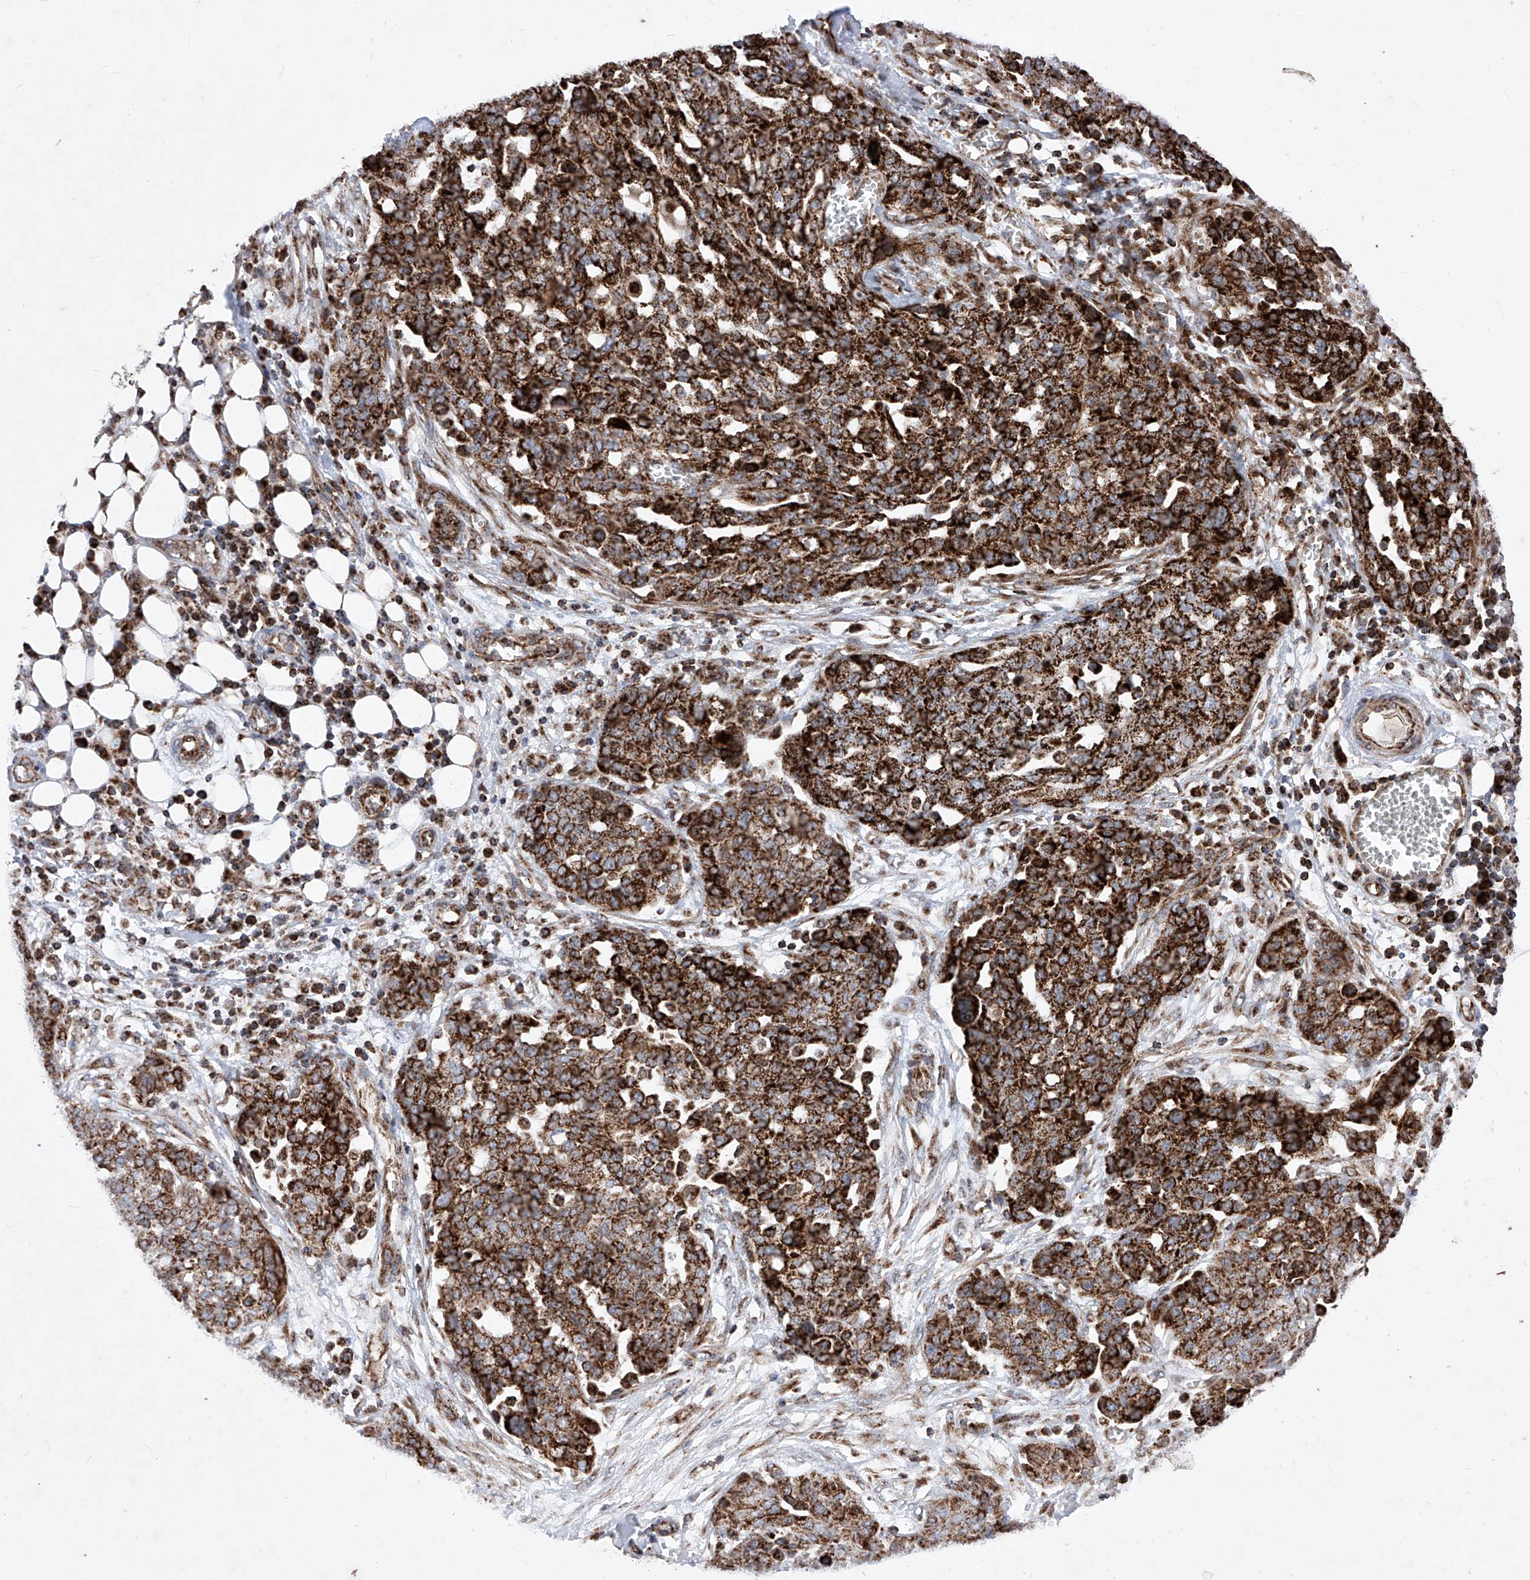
{"staining": {"intensity": "strong", "quantity": ">75%", "location": "cytoplasmic/membranous"}, "tissue": "ovarian cancer", "cell_type": "Tumor cells", "image_type": "cancer", "snomed": [{"axis": "morphology", "description": "Cystadenocarcinoma, serous, NOS"}, {"axis": "topography", "description": "Soft tissue"}, {"axis": "topography", "description": "Ovary"}], "caption": "Human ovarian cancer stained for a protein (brown) demonstrates strong cytoplasmic/membranous positive staining in approximately >75% of tumor cells.", "gene": "SEMA6A", "patient": {"sex": "female", "age": 57}}